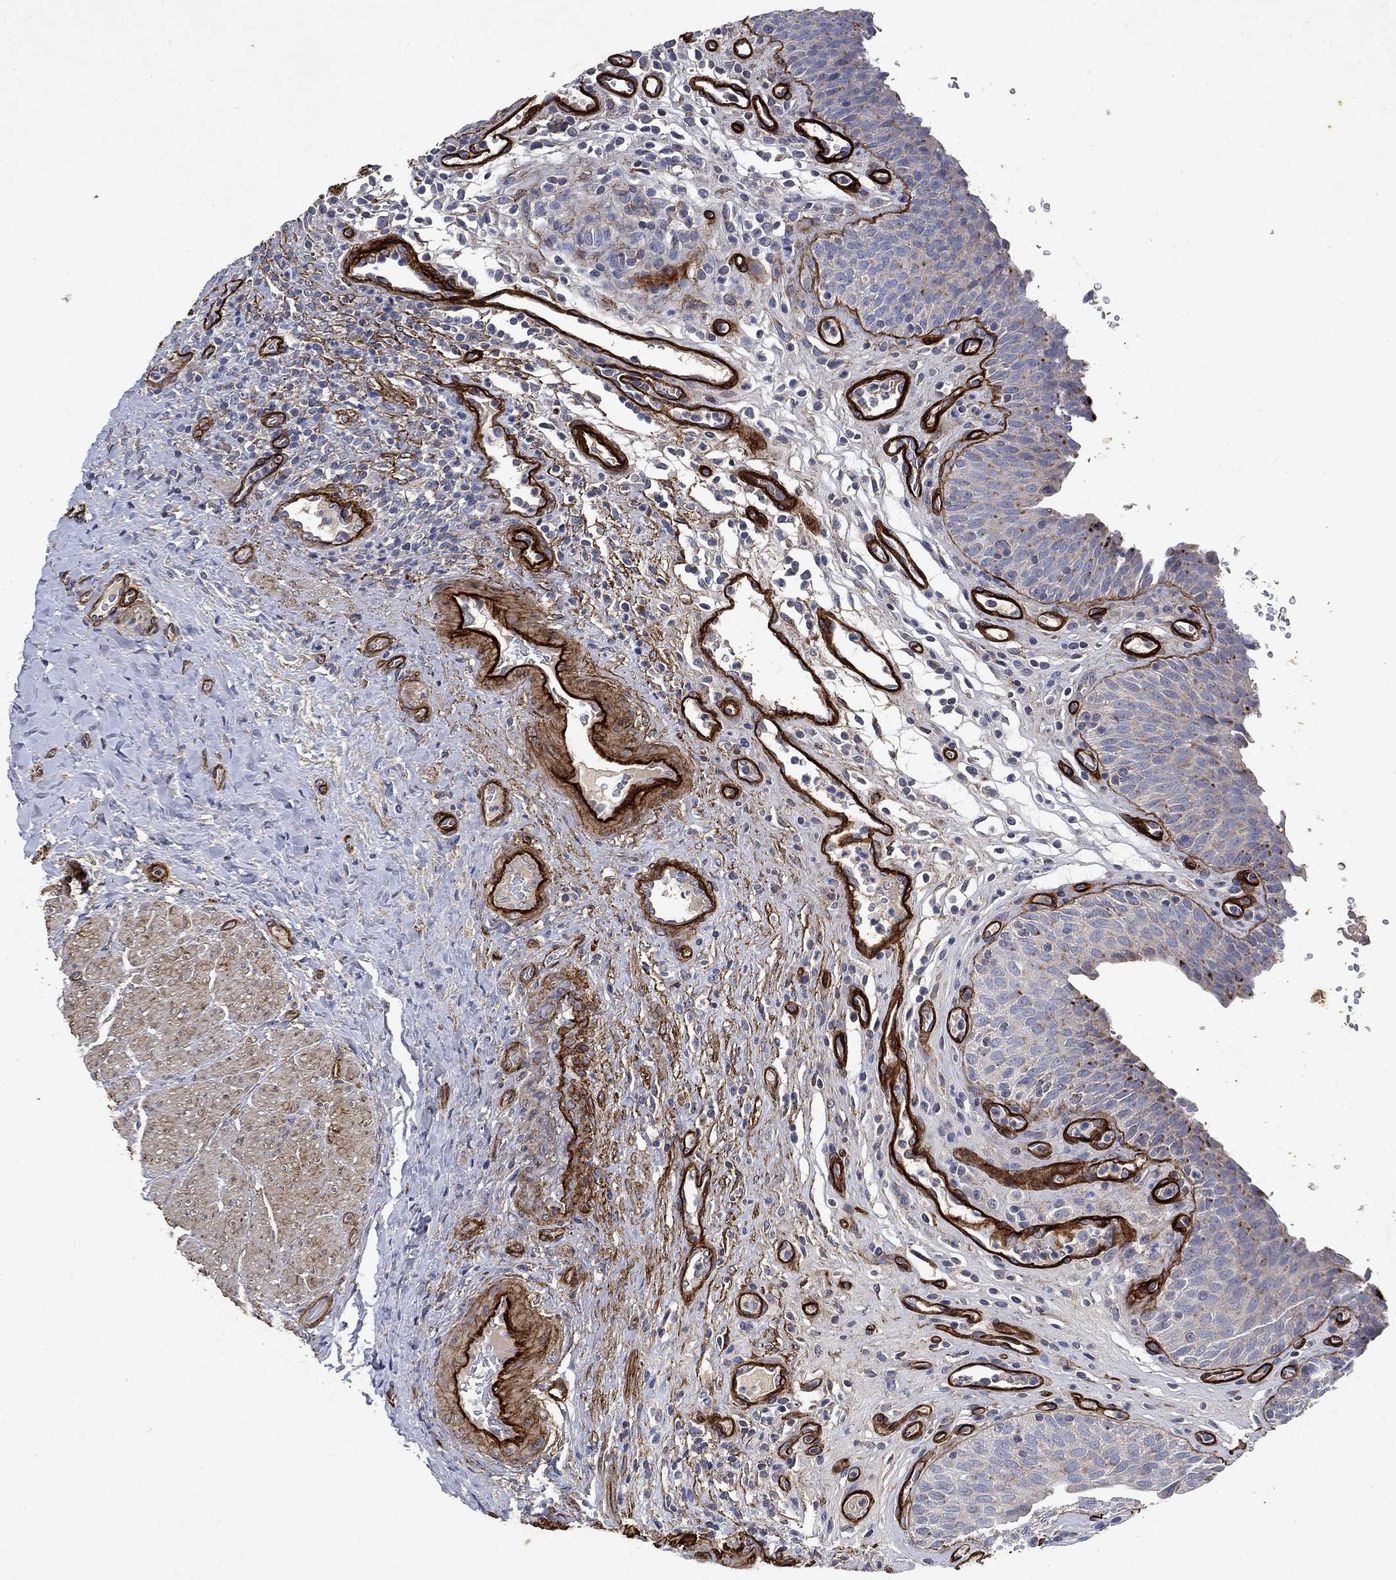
{"staining": {"intensity": "negative", "quantity": "none", "location": "none"}, "tissue": "urinary bladder", "cell_type": "Urothelial cells", "image_type": "normal", "snomed": [{"axis": "morphology", "description": "Normal tissue, NOS"}, {"axis": "topography", "description": "Urinary bladder"}], "caption": "This is an IHC photomicrograph of unremarkable urinary bladder. There is no expression in urothelial cells.", "gene": "COL4A2", "patient": {"sex": "male", "age": 66}}